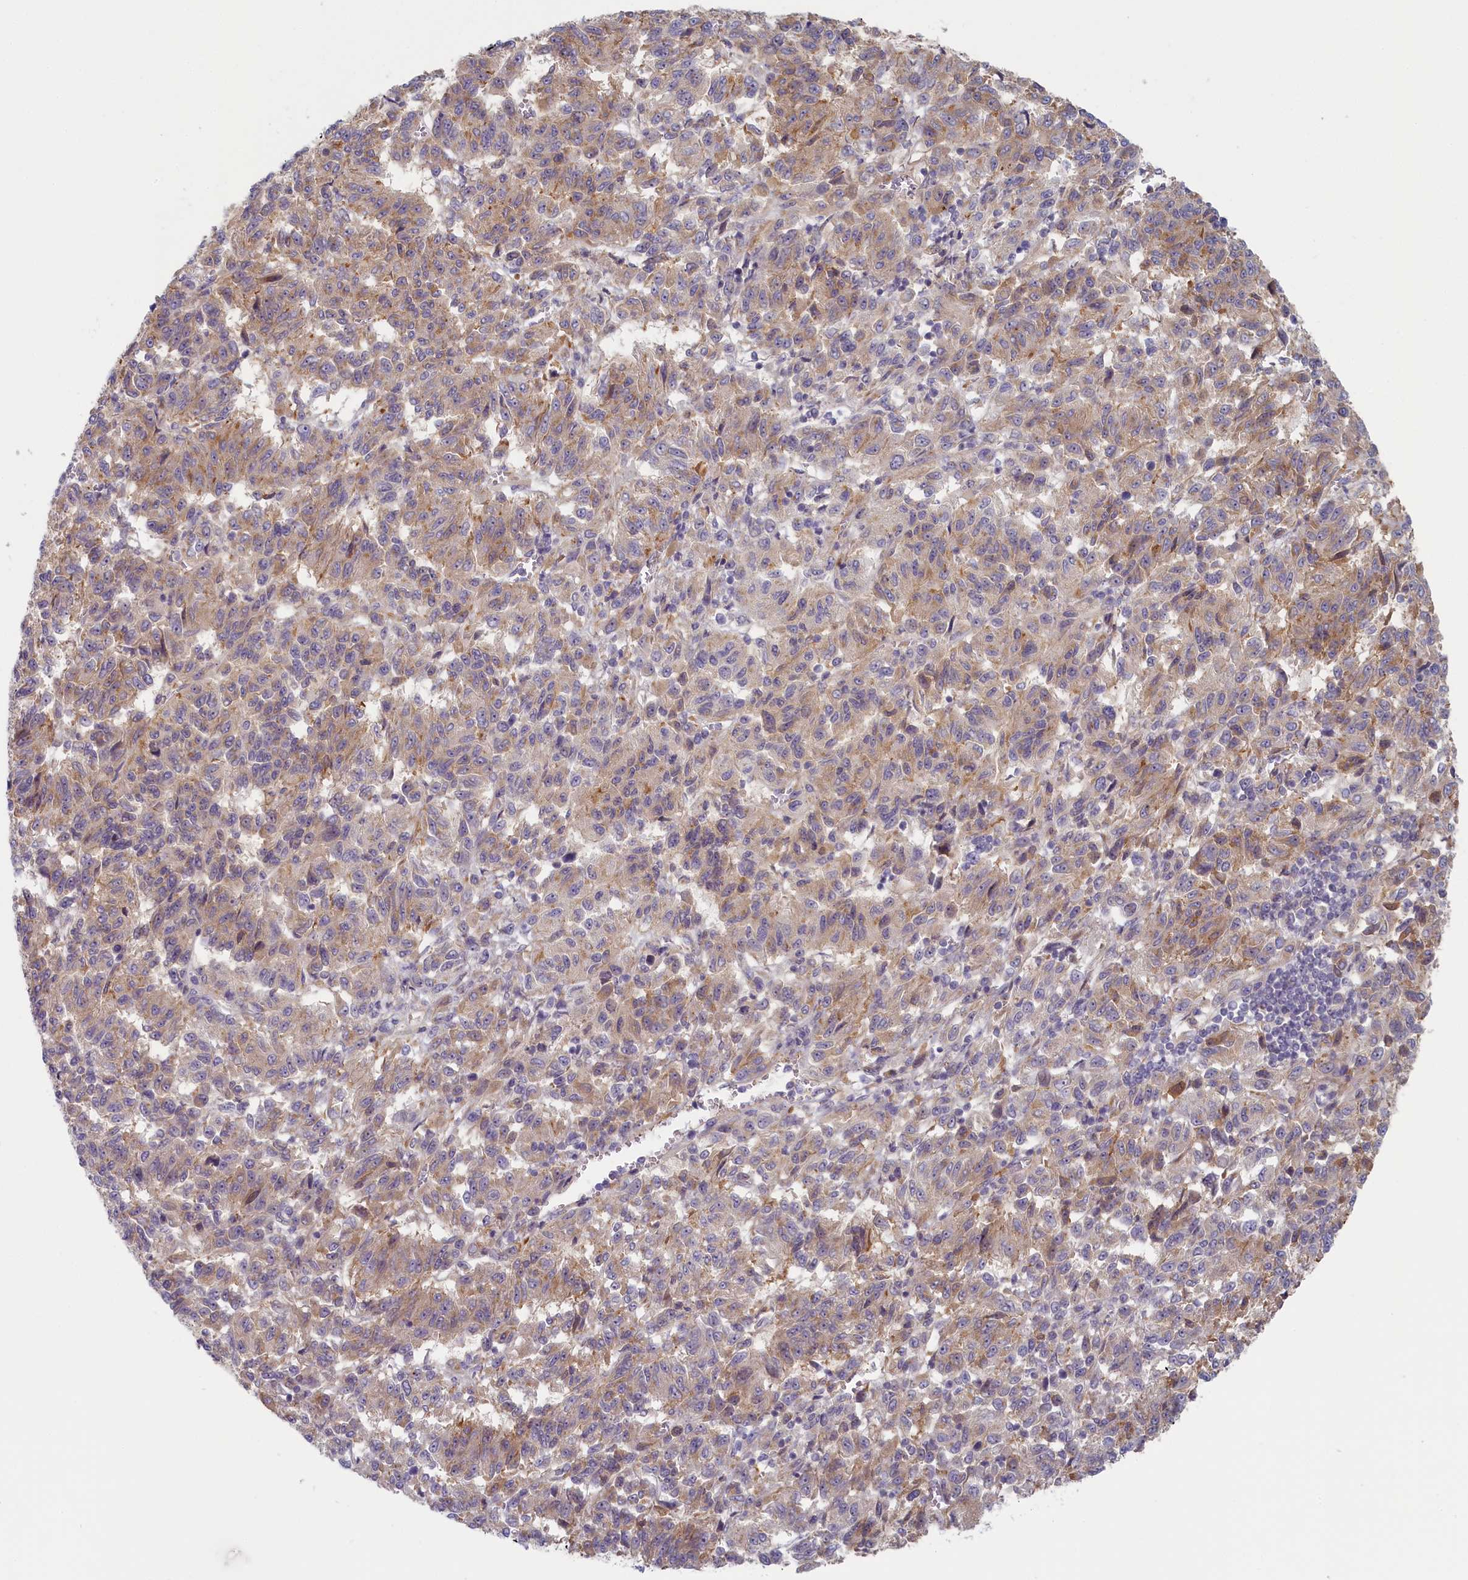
{"staining": {"intensity": "weak", "quantity": "25%-75%", "location": "cytoplasmic/membranous"}, "tissue": "melanoma", "cell_type": "Tumor cells", "image_type": "cancer", "snomed": [{"axis": "morphology", "description": "Malignant melanoma, Metastatic site"}, {"axis": "topography", "description": "Lung"}], "caption": "Tumor cells demonstrate weak cytoplasmic/membranous positivity in about 25%-75% of cells in melanoma.", "gene": "STX16", "patient": {"sex": "male", "age": 64}}